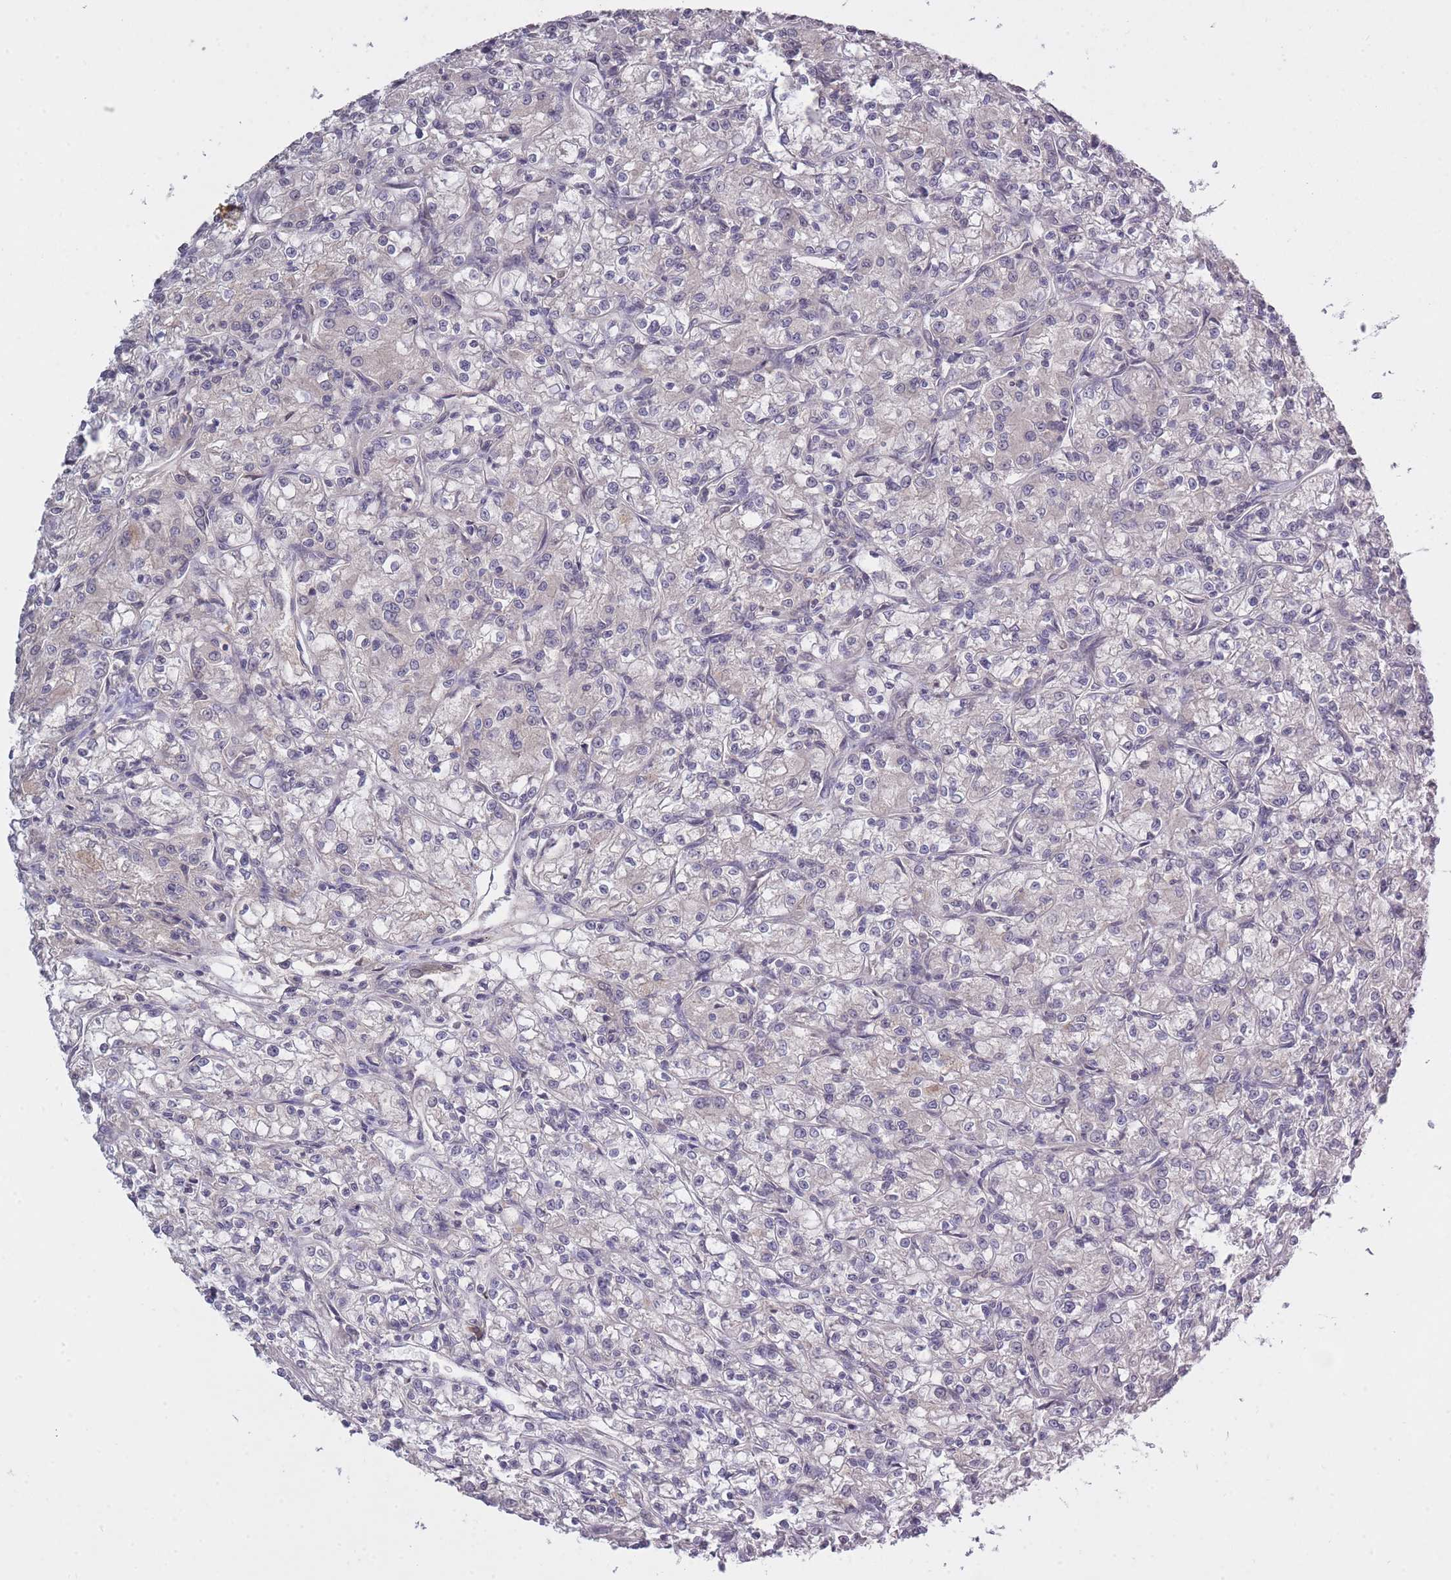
{"staining": {"intensity": "negative", "quantity": "none", "location": "none"}, "tissue": "renal cancer", "cell_type": "Tumor cells", "image_type": "cancer", "snomed": [{"axis": "morphology", "description": "Adenocarcinoma, NOS"}, {"axis": "topography", "description": "Kidney"}], "caption": "Tumor cells show no significant protein positivity in adenocarcinoma (renal). The staining was performed using DAB (3,3'-diaminobenzidine) to visualize the protein expression in brown, while the nuclei were stained in blue with hematoxylin (Magnification: 20x).", "gene": "ADCYAP1R1", "patient": {"sex": "female", "age": 59}}